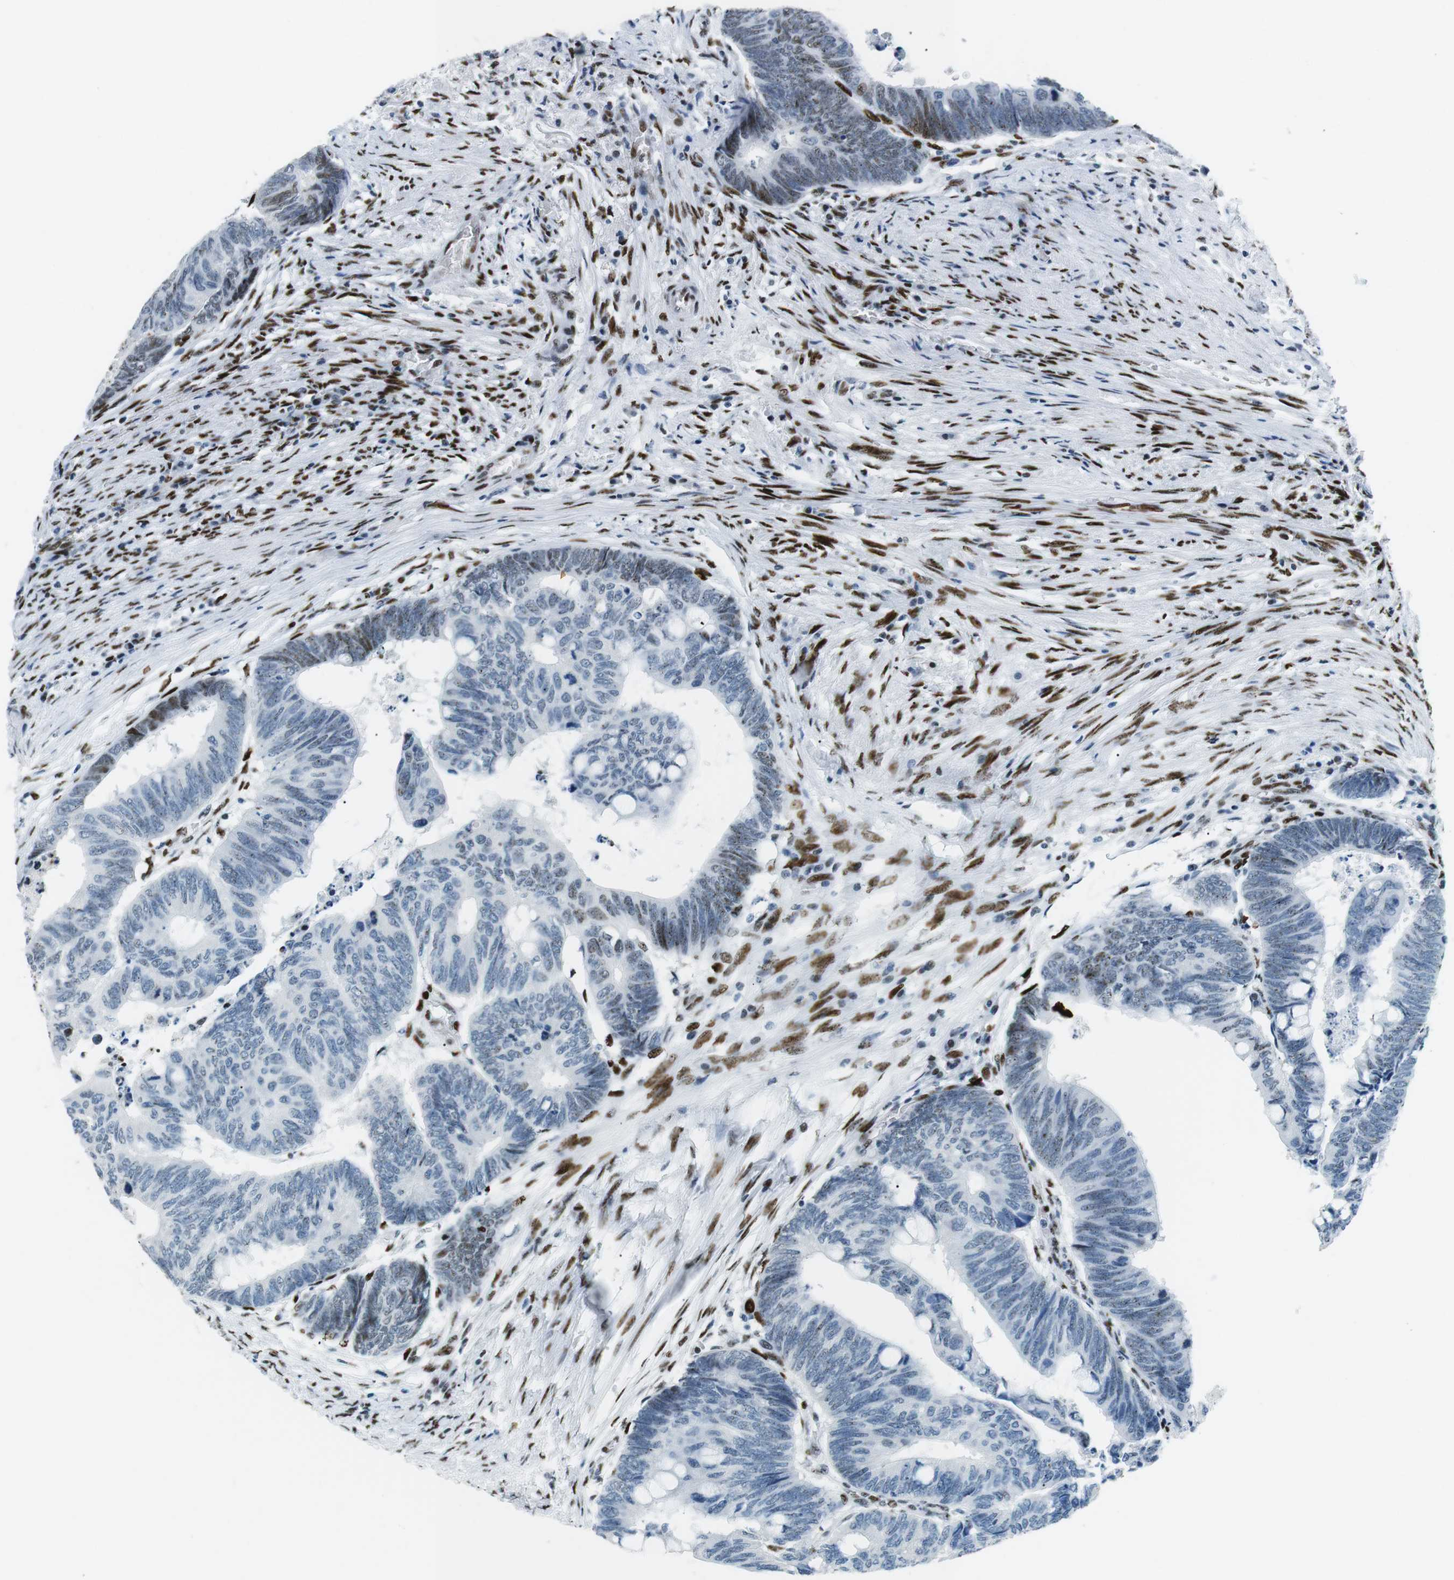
{"staining": {"intensity": "weak", "quantity": "<25%", "location": "nuclear"}, "tissue": "colorectal cancer", "cell_type": "Tumor cells", "image_type": "cancer", "snomed": [{"axis": "morphology", "description": "Normal tissue, NOS"}, {"axis": "morphology", "description": "Adenocarcinoma, NOS"}, {"axis": "topography", "description": "Rectum"}, {"axis": "topography", "description": "Peripheral nerve tissue"}], "caption": "IHC micrograph of neoplastic tissue: human colorectal cancer (adenocarcinoma) stained with DAB (3,3'-diaminobenzidine) displays no significant protein expression in tumor cells. (DAB immunohistochemistry, high magnification).", "gene": "PML", "patient": {"sex": "male", "age": 92}}